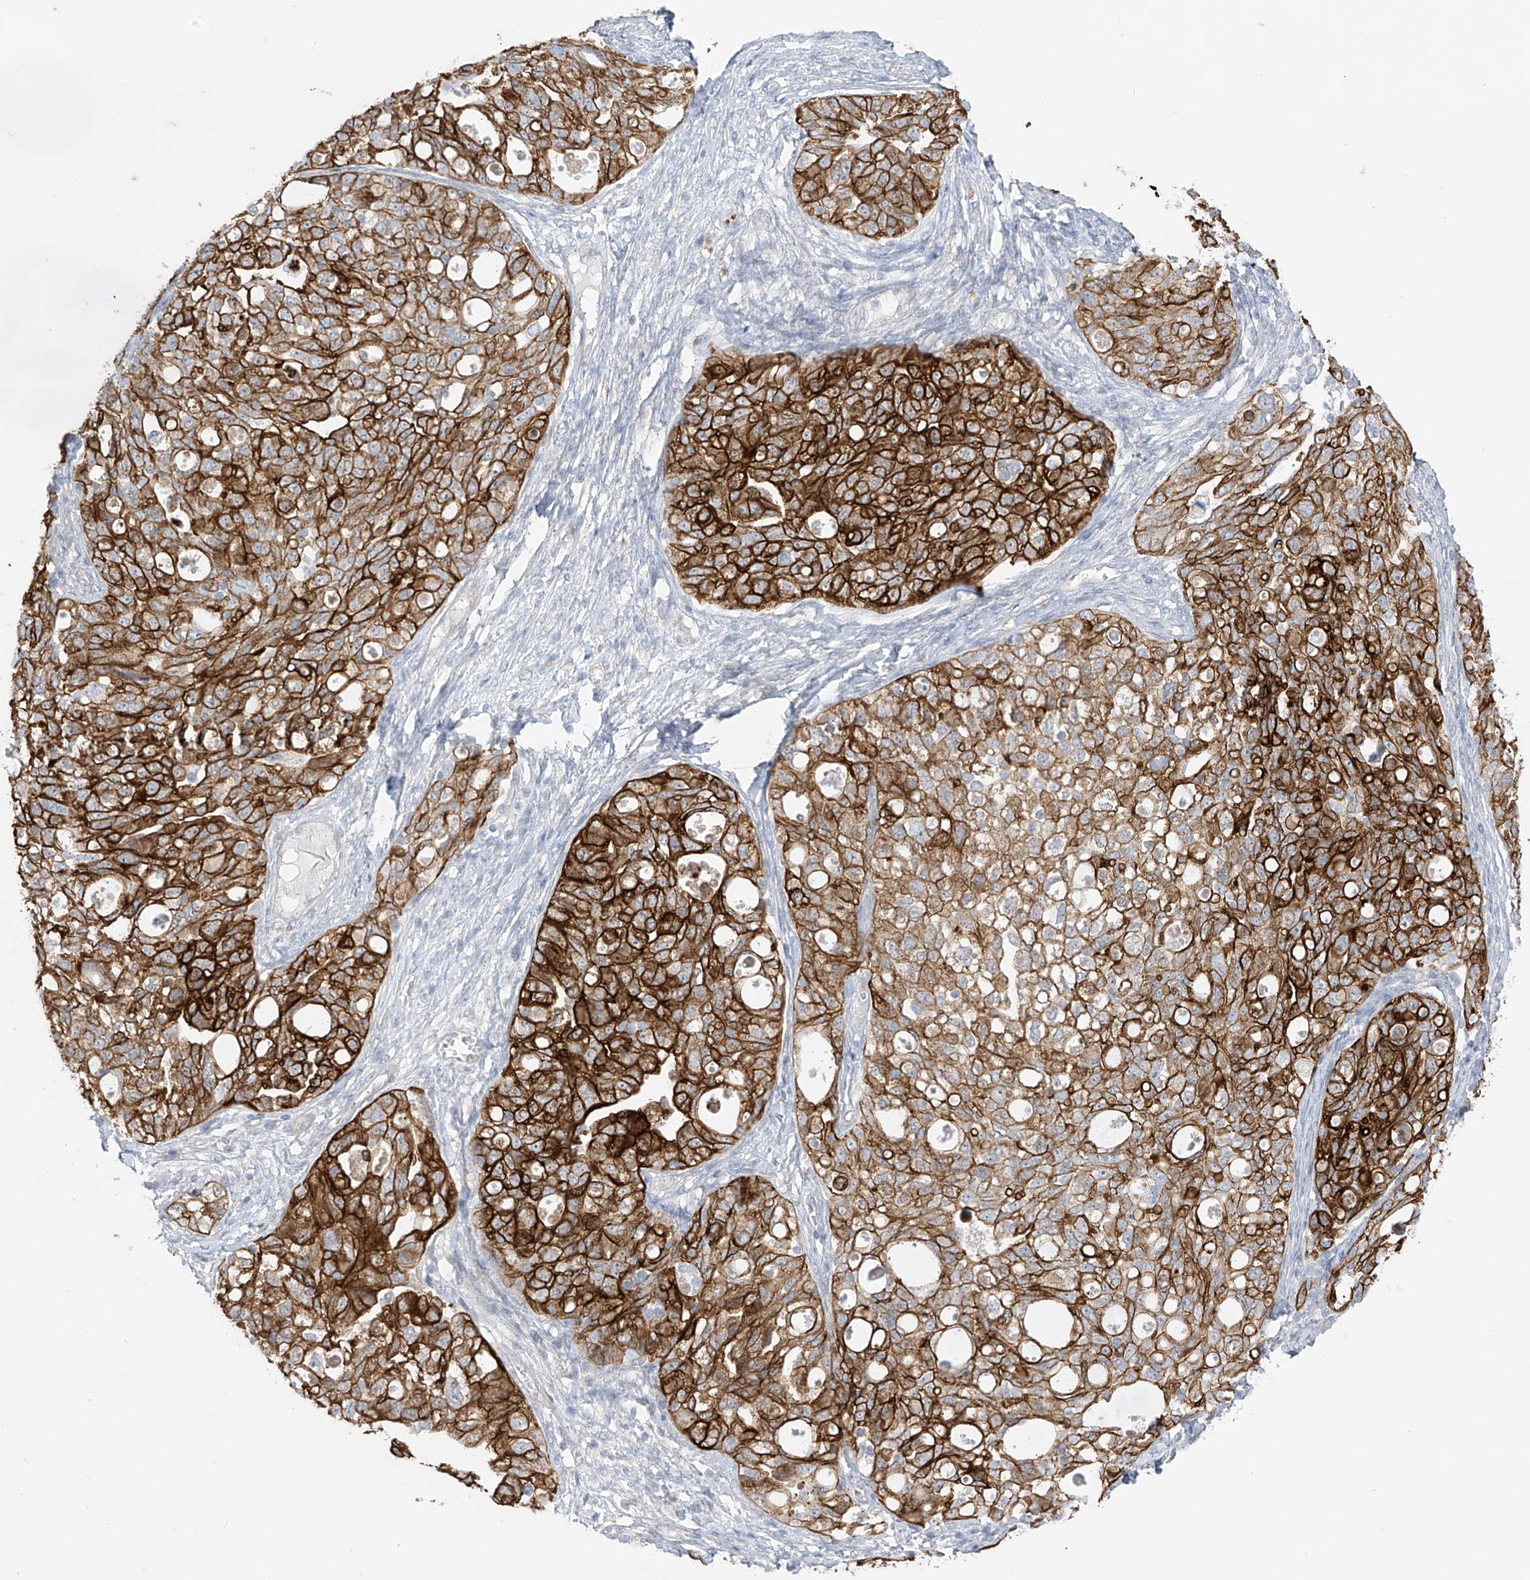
{"staining": {"intensity": "strong", "quantity": ">75%", "location": "cytoplasmic/membranous"}, "tissue": "ovarian cancer", "cell_type": "Tumor cells", "image_type": "cancer", "snomed": [{"axis": "morphology", "description": "Carcinoma, NOS"}, {"axis": "morphology", "description": "Cystadenocarcinoma, serous, NOS"}, {"axis": "topography", "description": "Ovary"}], "caption": "A high amount of strong cytoplasmic/membranous positivity is appreciated in about >75% of tumor cells in carcinoma (ovarian) tissue.", "gene": "EIPR1", "patient": {"sex": "female", "age": 69}}